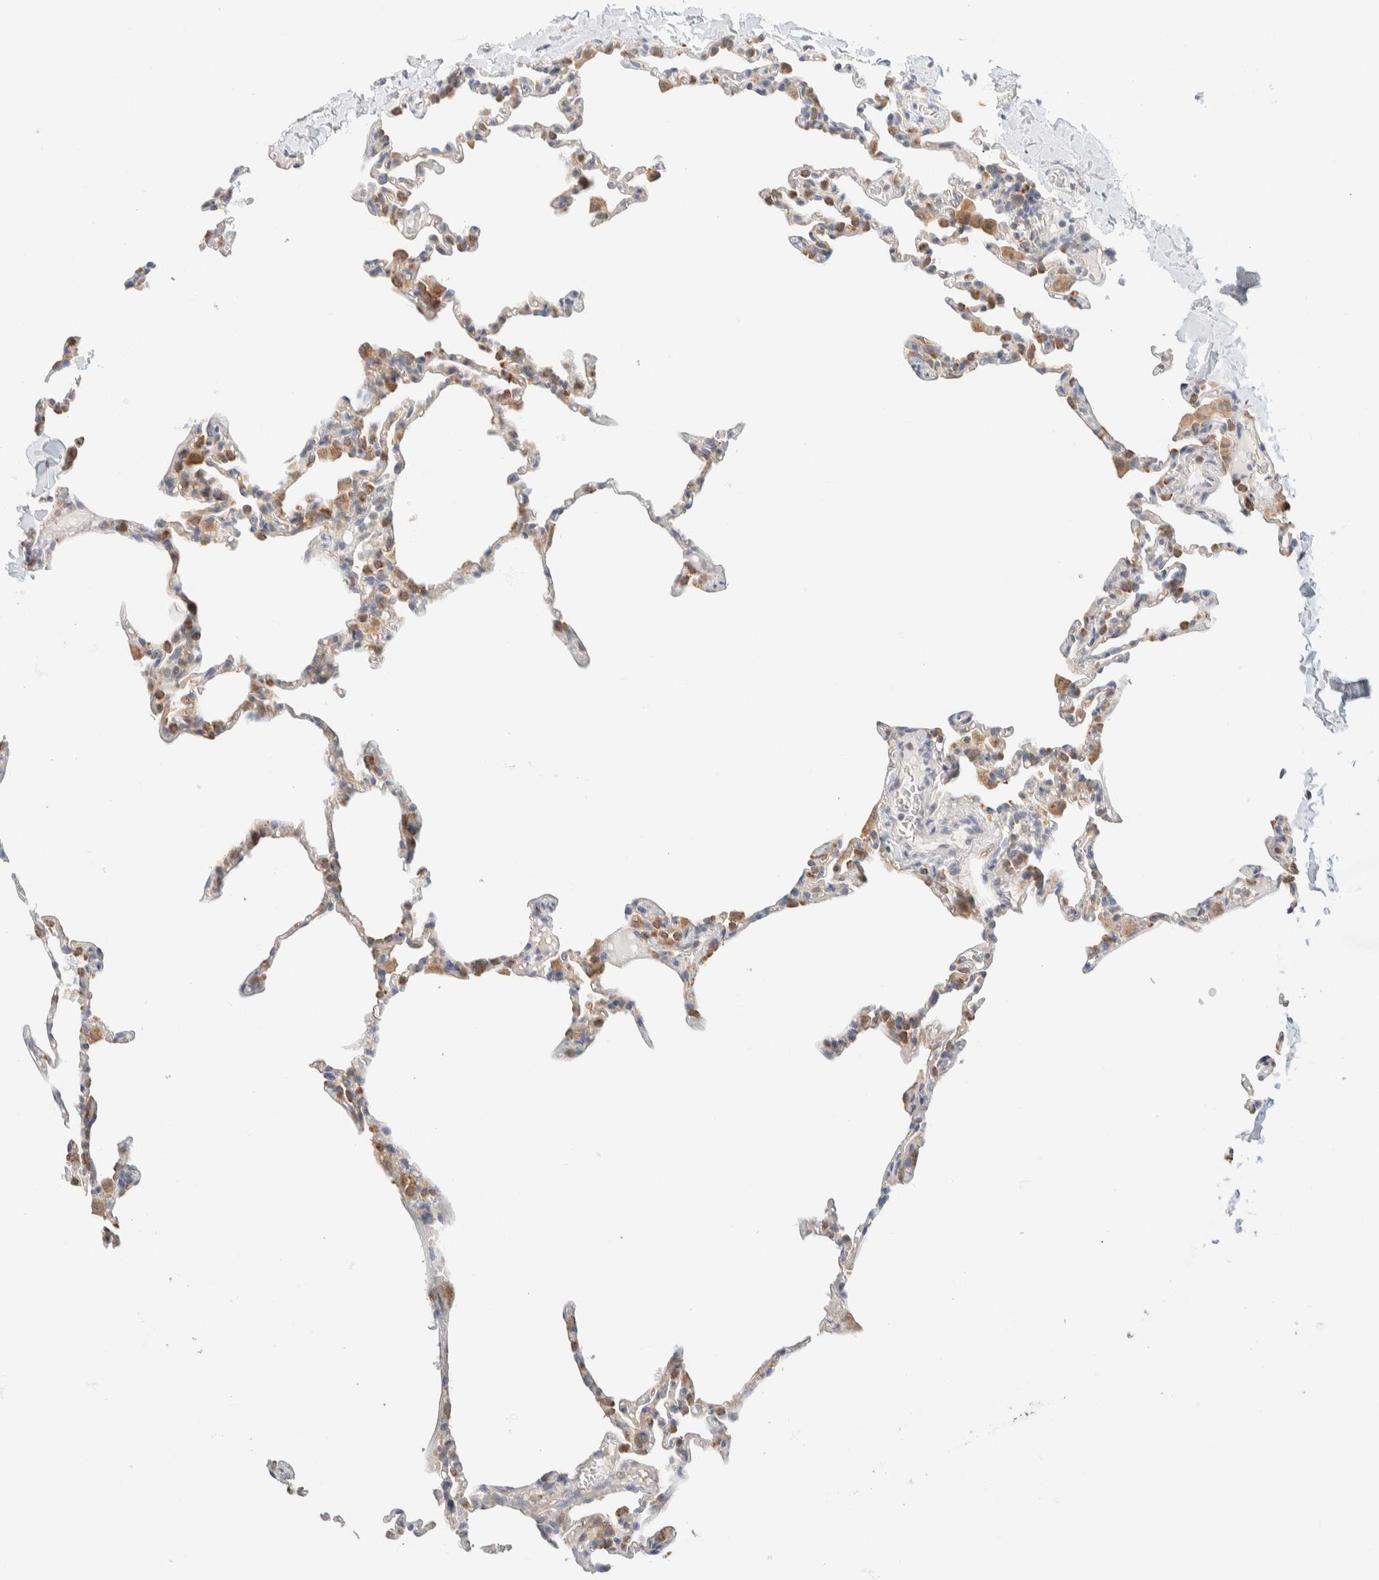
{"staining": {"intensity": "moderate", "quantity": "25%-75%", "location": "cytoplasmic/membranous"}, "tissue": "lung", "cell_type": "Alveolar cells", "image_type": "normal", "snomed": [{"axis": "morphology", "description": "Normal tissue, NOS"}, {"axis": "topography", "description": "Lung"}], "caption": "Immunohistochemical staining of normal lung reveals 25%-75% levels of moderate cytoplasmic/membranous protein expression in about 25%-75% of alveolar cells.", "gene": "HDHD3", "patient": {"sex": "male", "age": 20}}